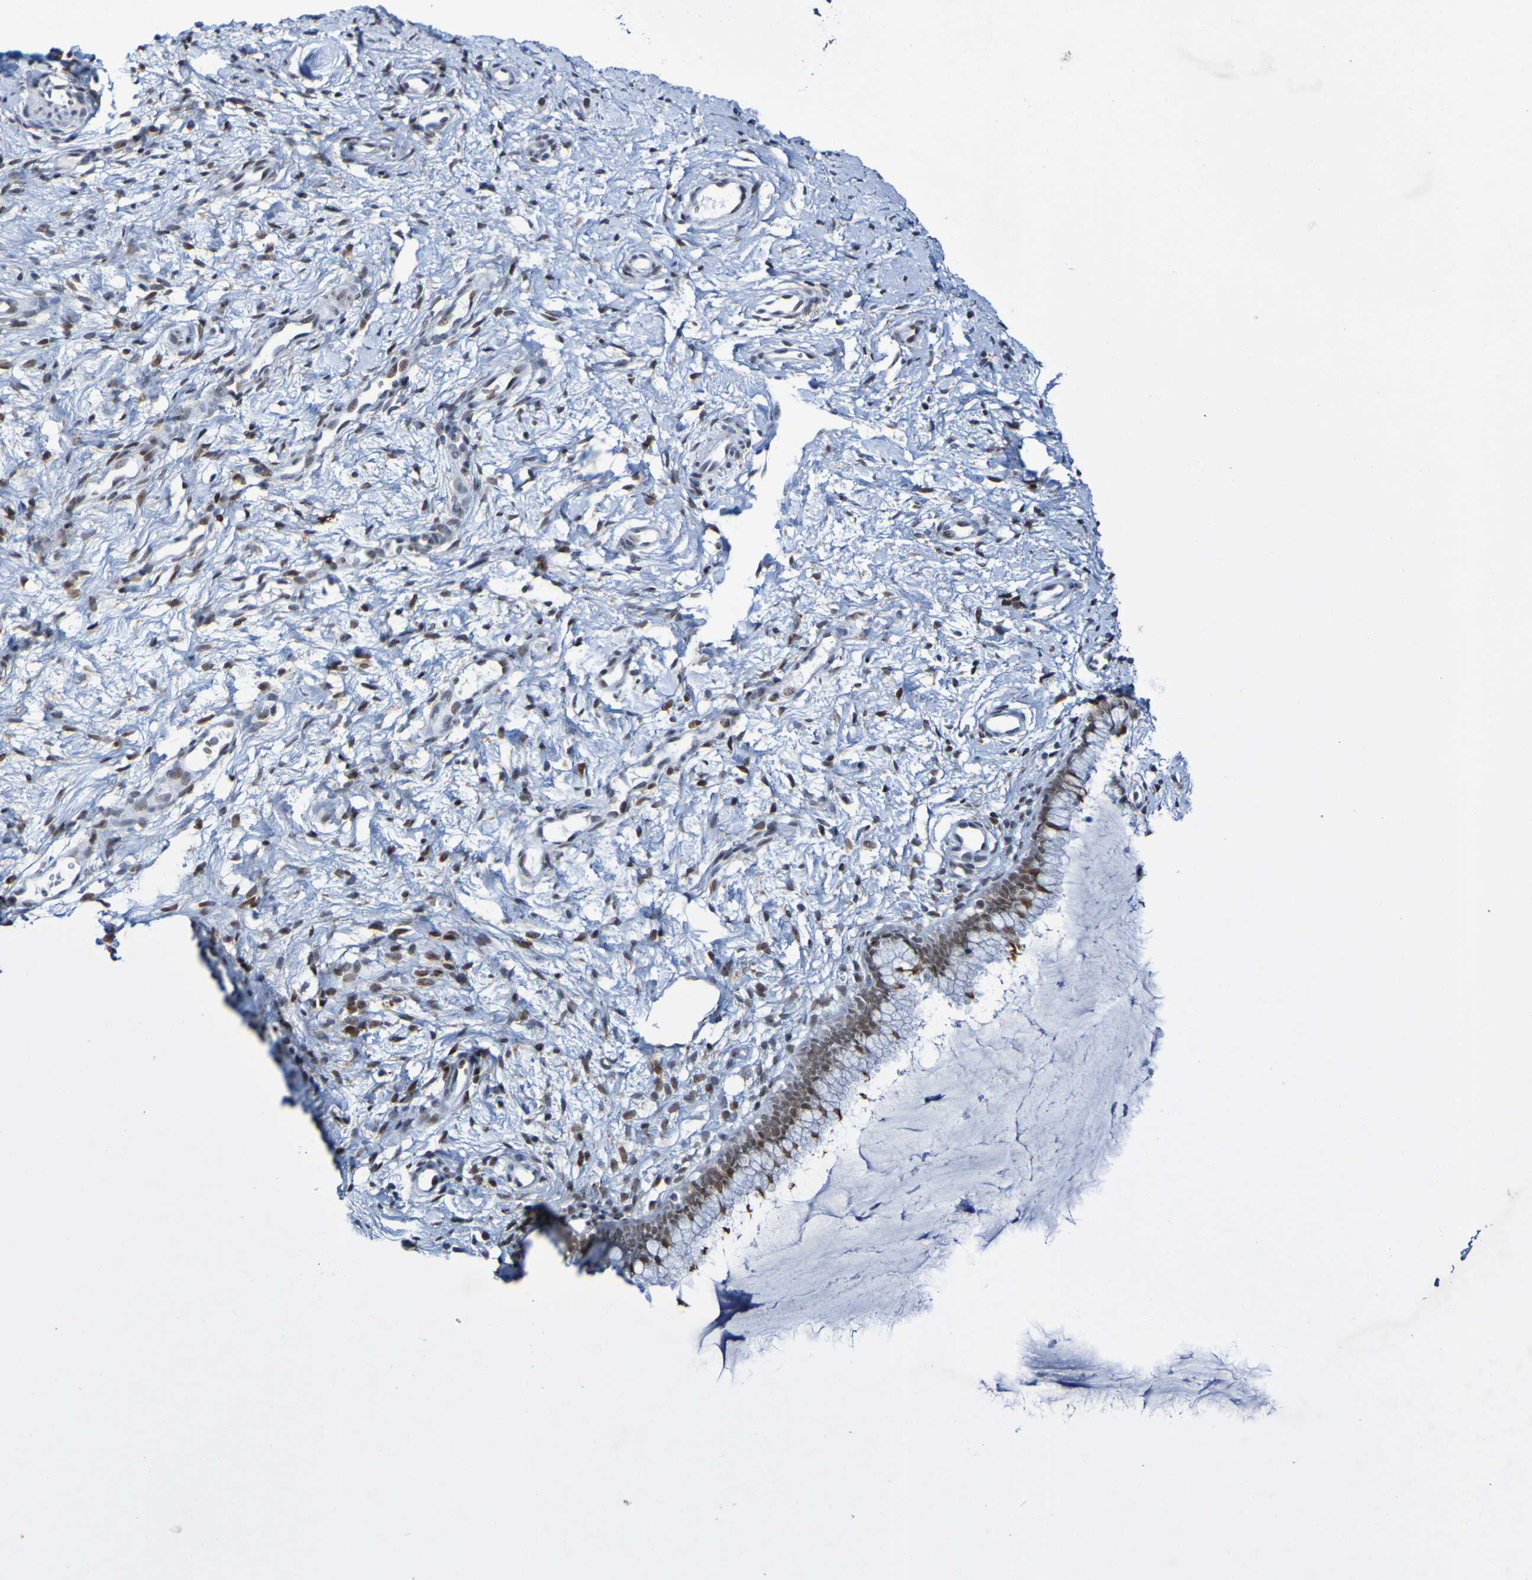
{"staining": {"intensity": "moderate", "quantity": "25%-75%", "location": "nuclear"}, "tissue": "cervix", "cell_type": "Glandular cells", "image_type": "normal", "snomed": [{"axis": "morphology", "description": "Normal tissue, NOS"}, {"axis": "topography", "description": "Cervix"}], "caption": "DAB immunohistochemical staining of unremarkable cervix displays moderate nuclear protein expression in about 25%-75% of glandular cells.", "gene": "PCGF1", "patient": {"sex": "female", "age": 65}}